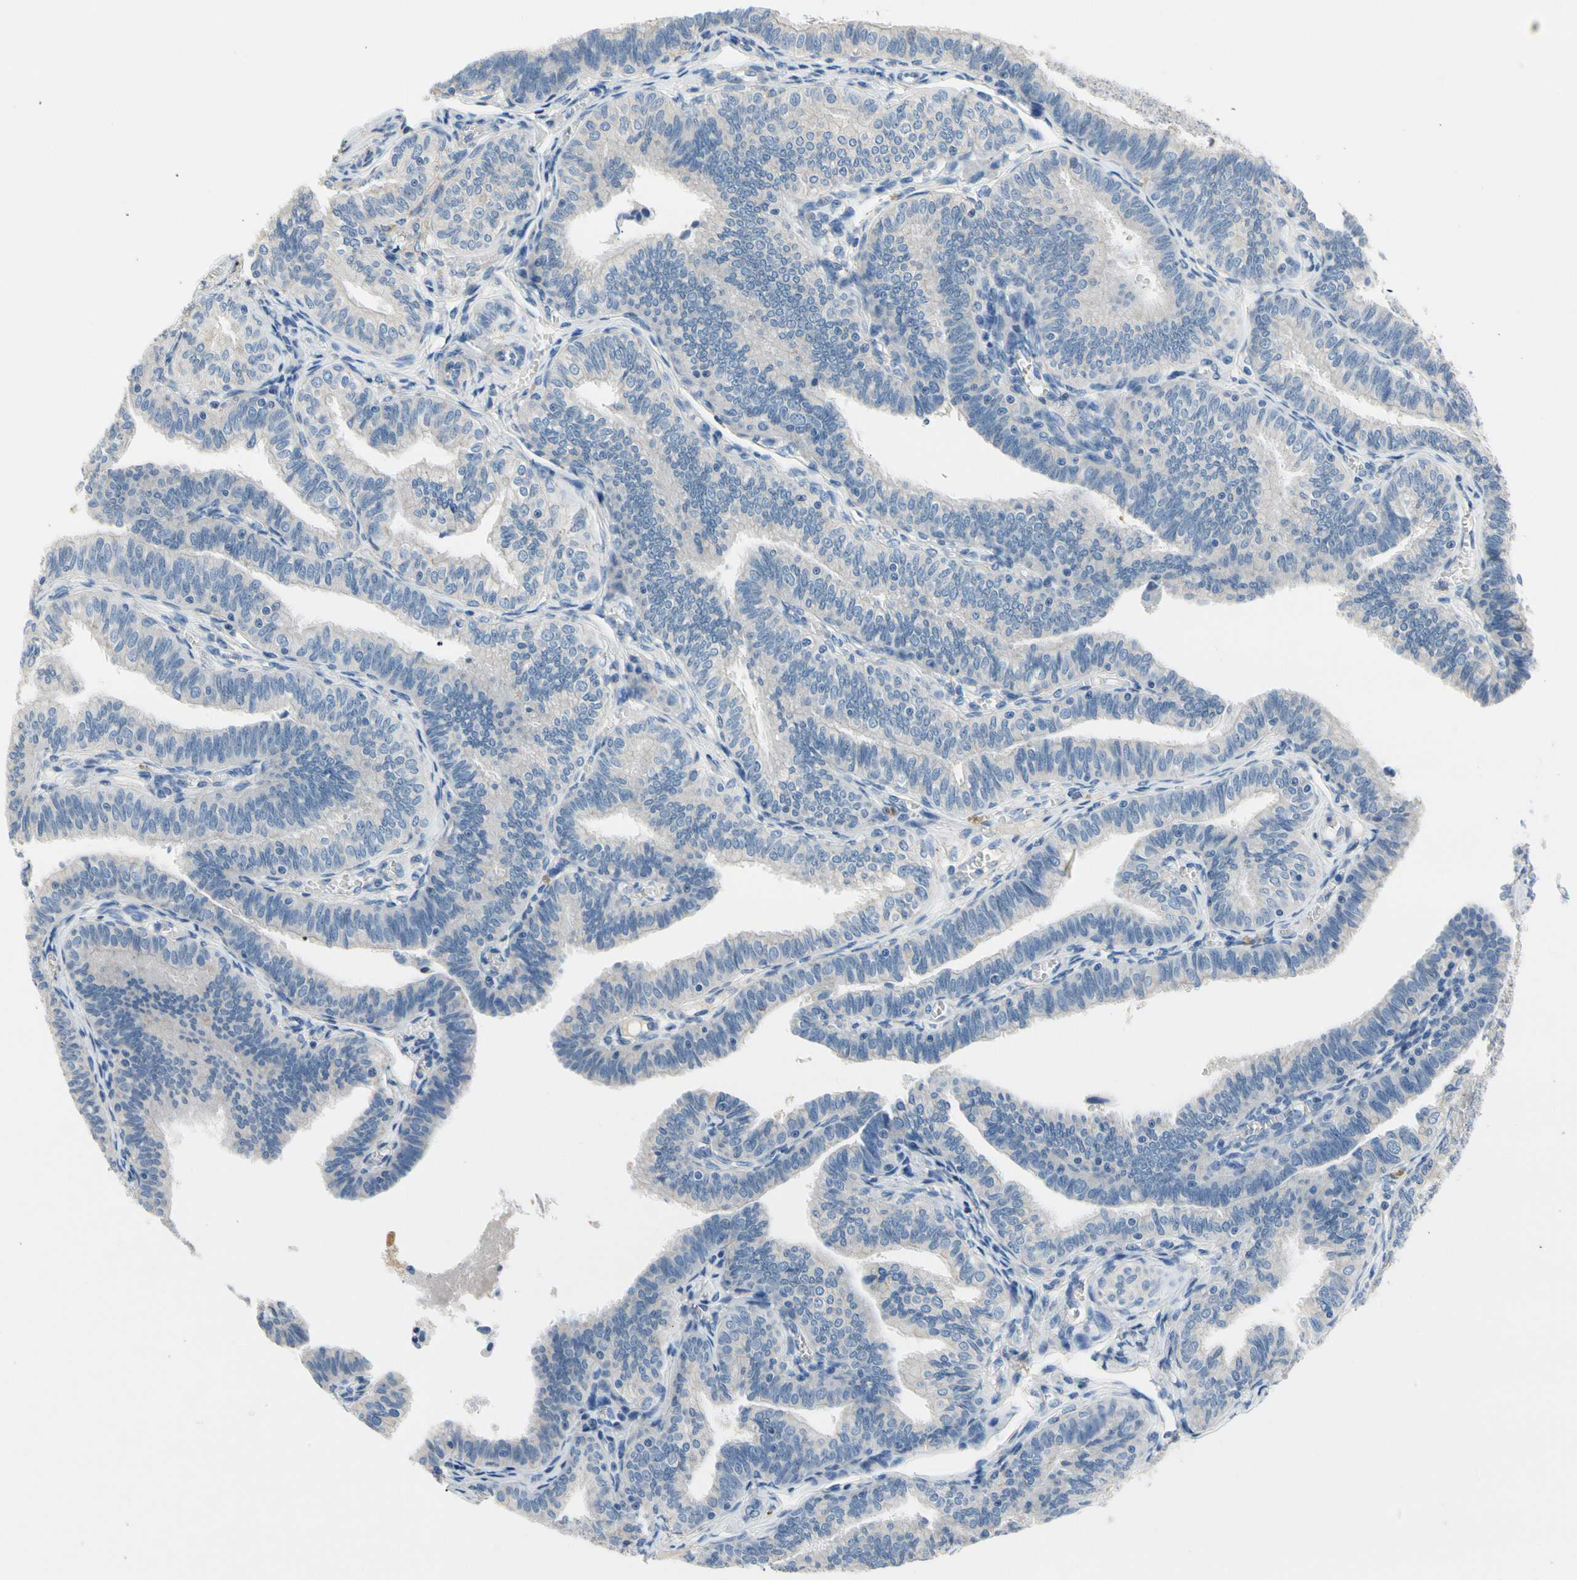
{"staining": {"intensity": "negative", "quantity": "none", "location": "none"}, "tissue": "fallopian tube", "cell_type": "Glandular cells", "image_type": "normal", "snomed": [{"axis": "morphology", "description": "Normal tissue, NOS"}, {"axis": "topography", "description": "Fallopian tube"}], "caption": "An immunohistochemistry (IHC) histopathology image of unremarkable fallopian tube is shown. There is no staining in glandular cells of fallopian tube. (Immunohistochemistry, brightfield microscopy, high magnification).", "gene": "CA14", "patient": {"sex": "female", "age": 46}}